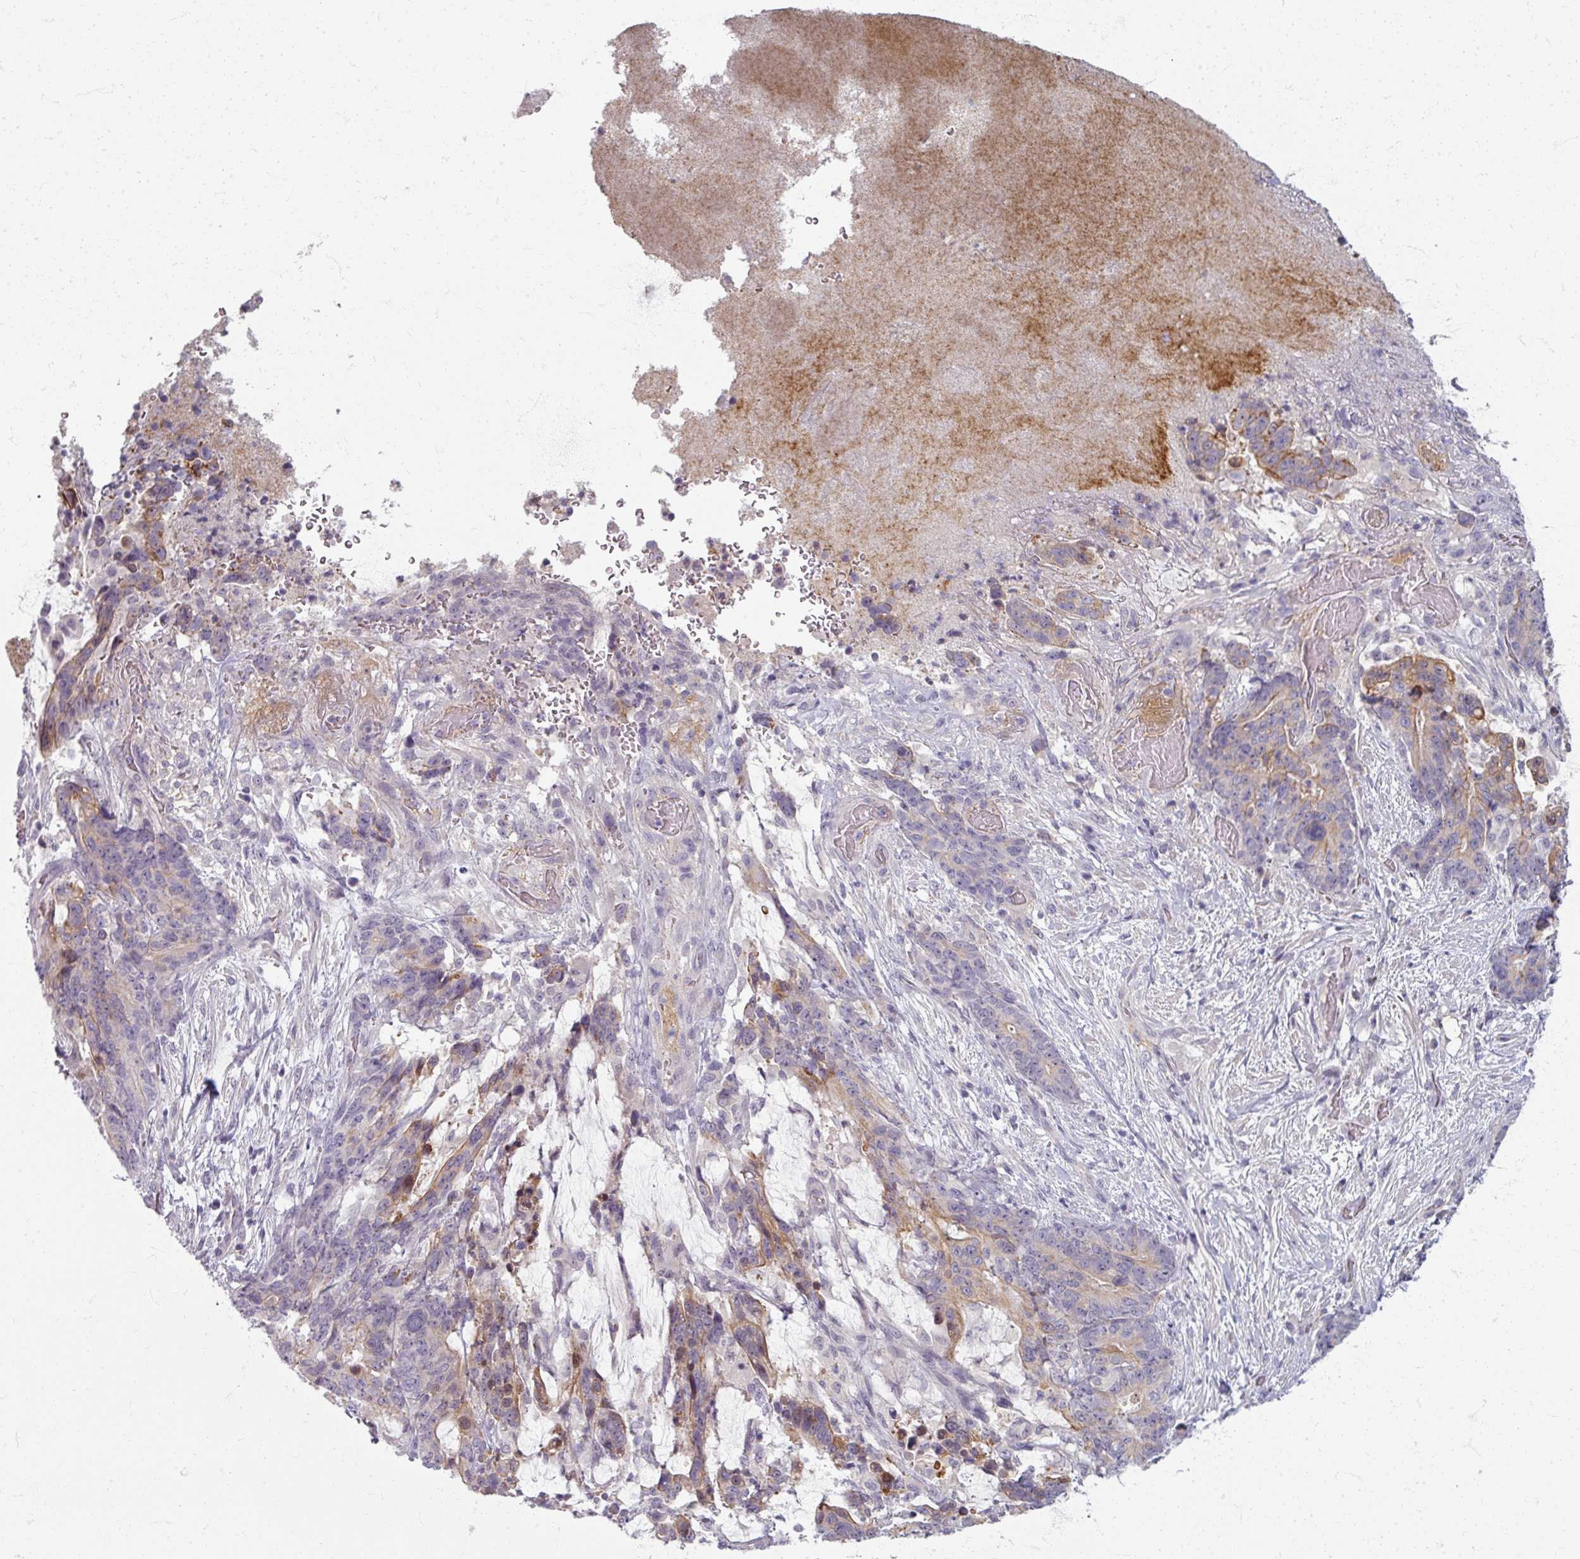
{"staining": {"intensity": "weak", "quantity": "25%-75%", "location": "cytoplasmic/membranous"}, "tissue": "stomach cancer", "cell_type": "Tumor cells", "image_type": "cancer", "snomed": [{"axis": "morphology", "description": "Normal tissue, NOS"}, {"axis": "morphology", "description": "Adenocarcinoma, NOS"}, {"axis": "topography", "description": "Stomach"}], "caption": "About 25%-75% of tumor cells in human stomach adenocarcinoma display weak cytoplasmic/membranous protein staining as visualized by brown immunohistochemical staining.", "gene": "TTLL7", "patient": {"sex": "female", "age": 64}}